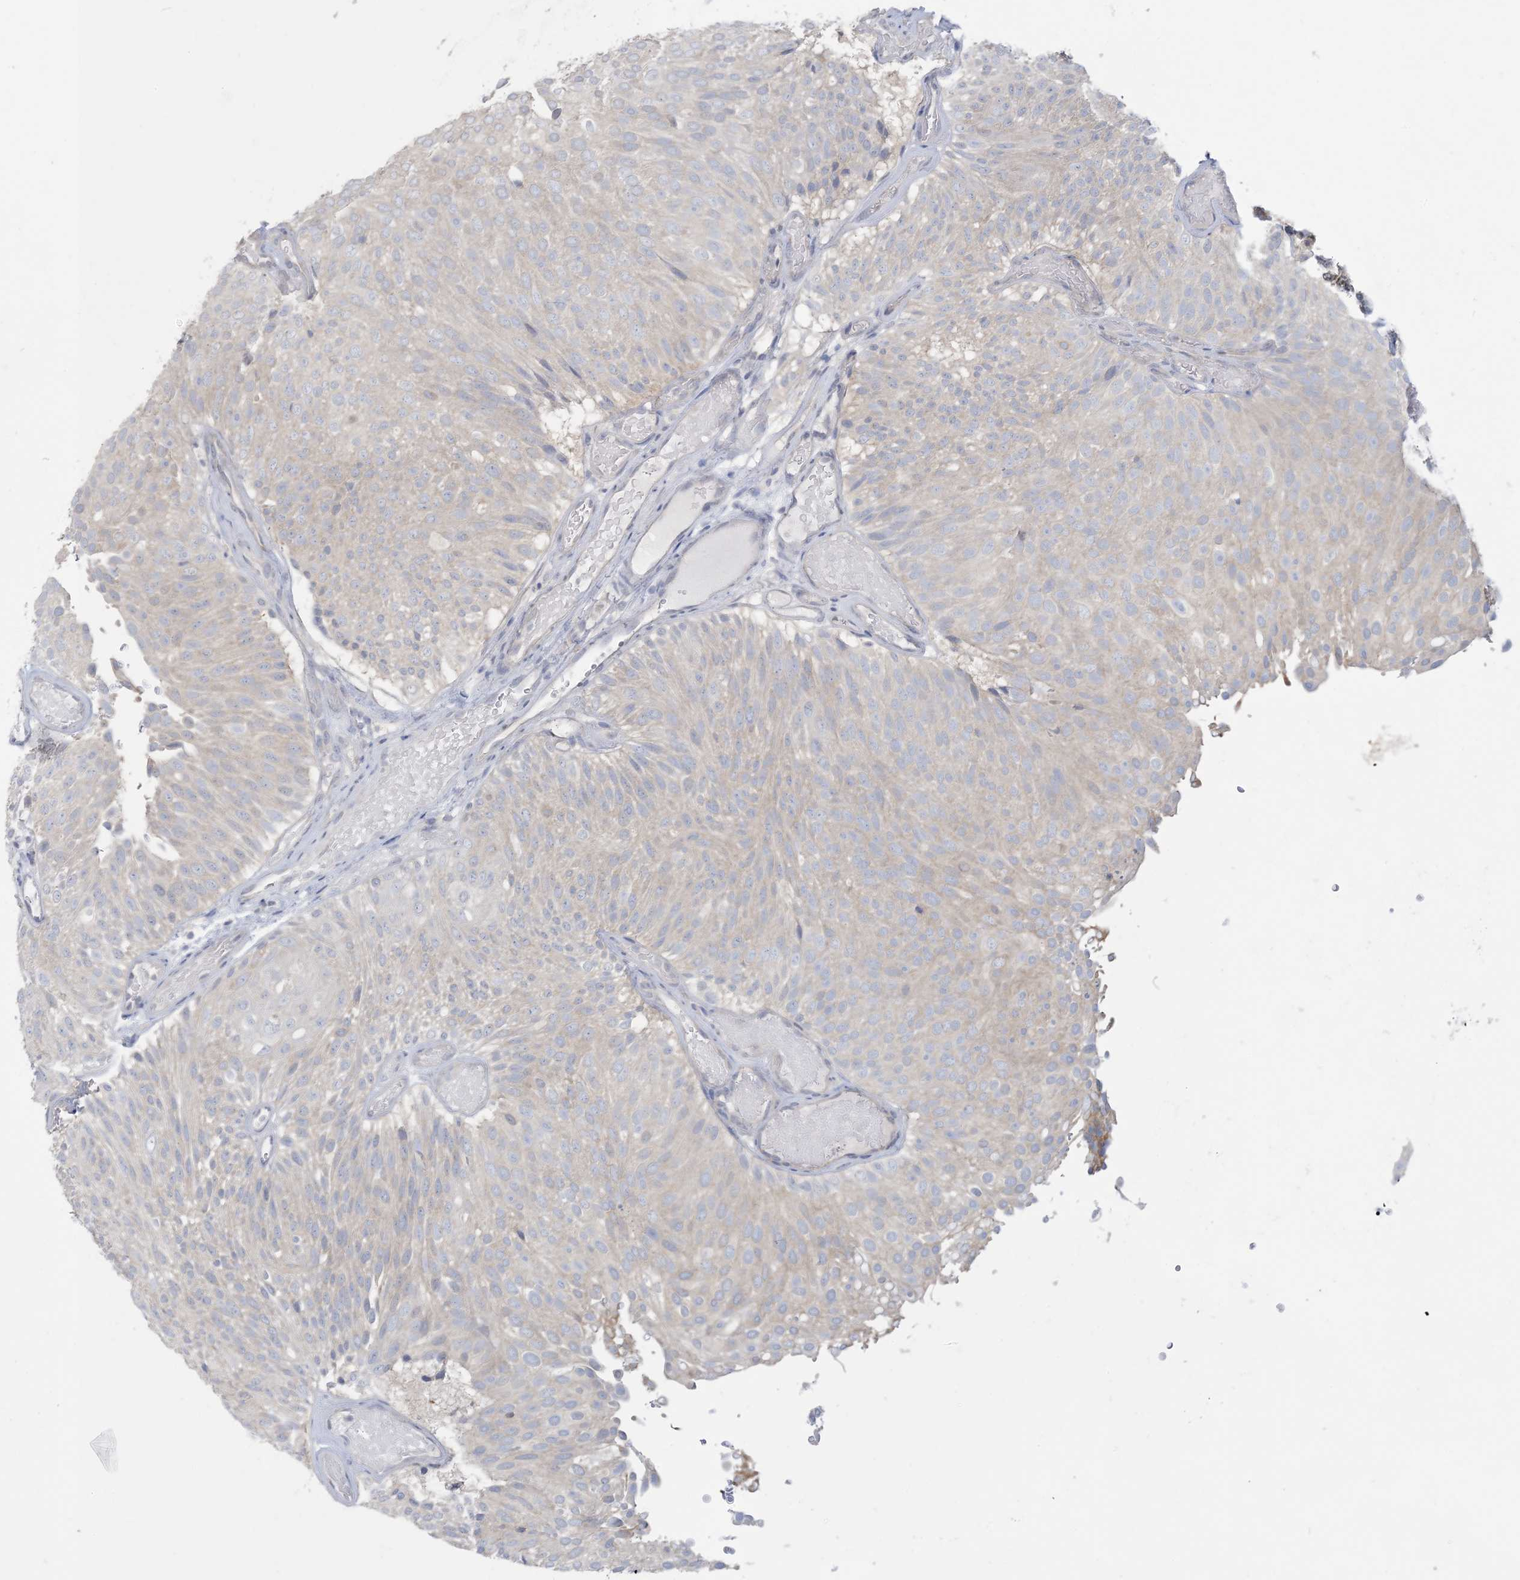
{"staining": {"intensity": "negative", "quantity": "none", "location": "none"}, "tissue": "urothelial cancer", "cell_type": "Tumor cells", "image_type": "cancer", "snomed": [{"axis": "morphology", "description": "Urothelial carcinoma, Low grade"}, {"axis": "topography", "description": "Urinary bladder"}], "caption": "Immunohistochemistry (IHC) image of neoplastic tissue: urothelial carcinoma (low-grade) stained with DAB (3,3'-diaminobenzidine) reveals no significant protein staining in tumor cells.", "gene": "KIF3A", "patient": {"sex": "male", "age": 78}}